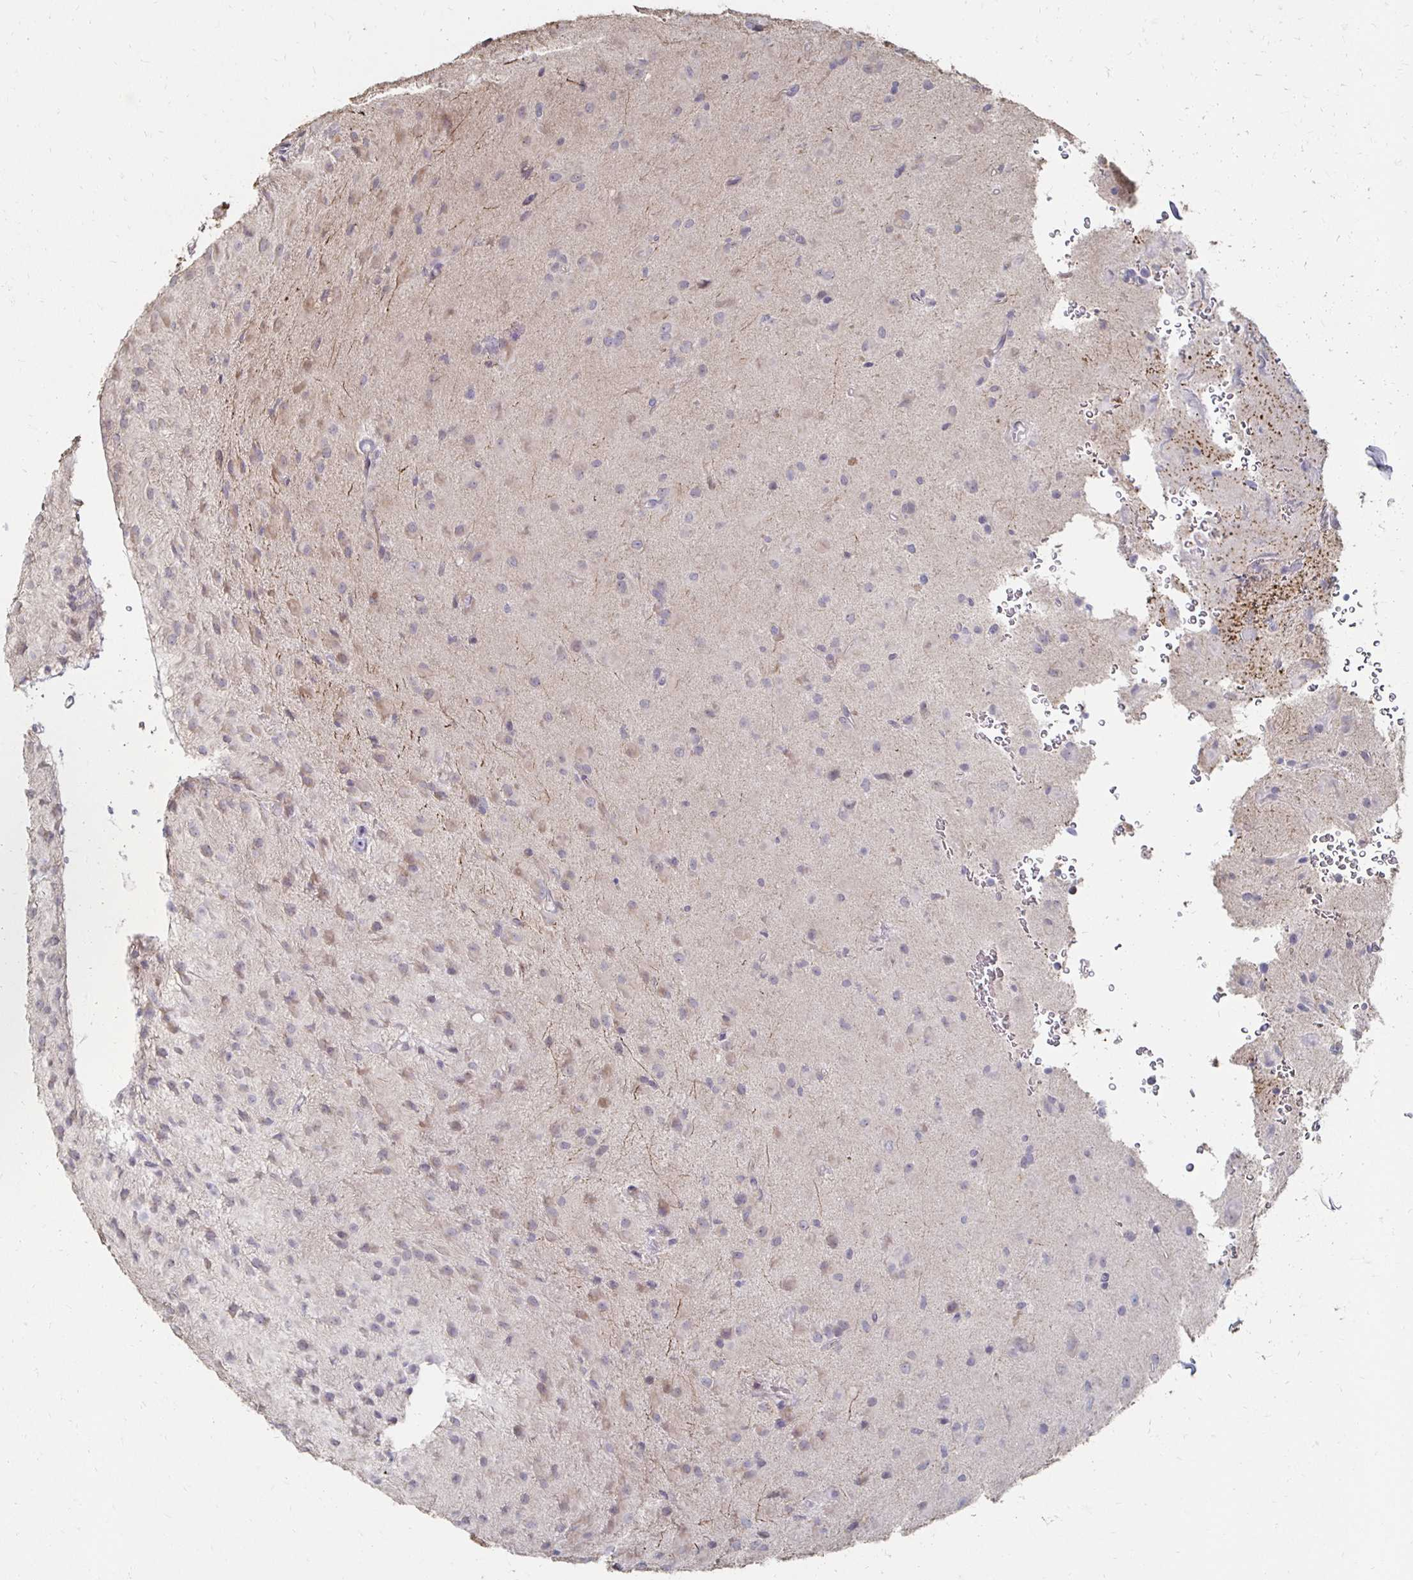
{"staining": {"intensity": "weak", "quantity": "<25%", "location": "cytoplasmic/membranous"}, "tissue": "glioma", "cell_type": "Tumor cells", "image_type": "cancer", "snomed": [{"axis": "morphology", "description": "Glioma, malignant, Low grade"}, {"axis": "topography", "description": "Brain"}], "caption": "IHC of human malignant glioma (low-grade) exhibits no positivity in tumor cells.", "gene": "ZNF727", "patient": {"sex": "male", "age": 58}}